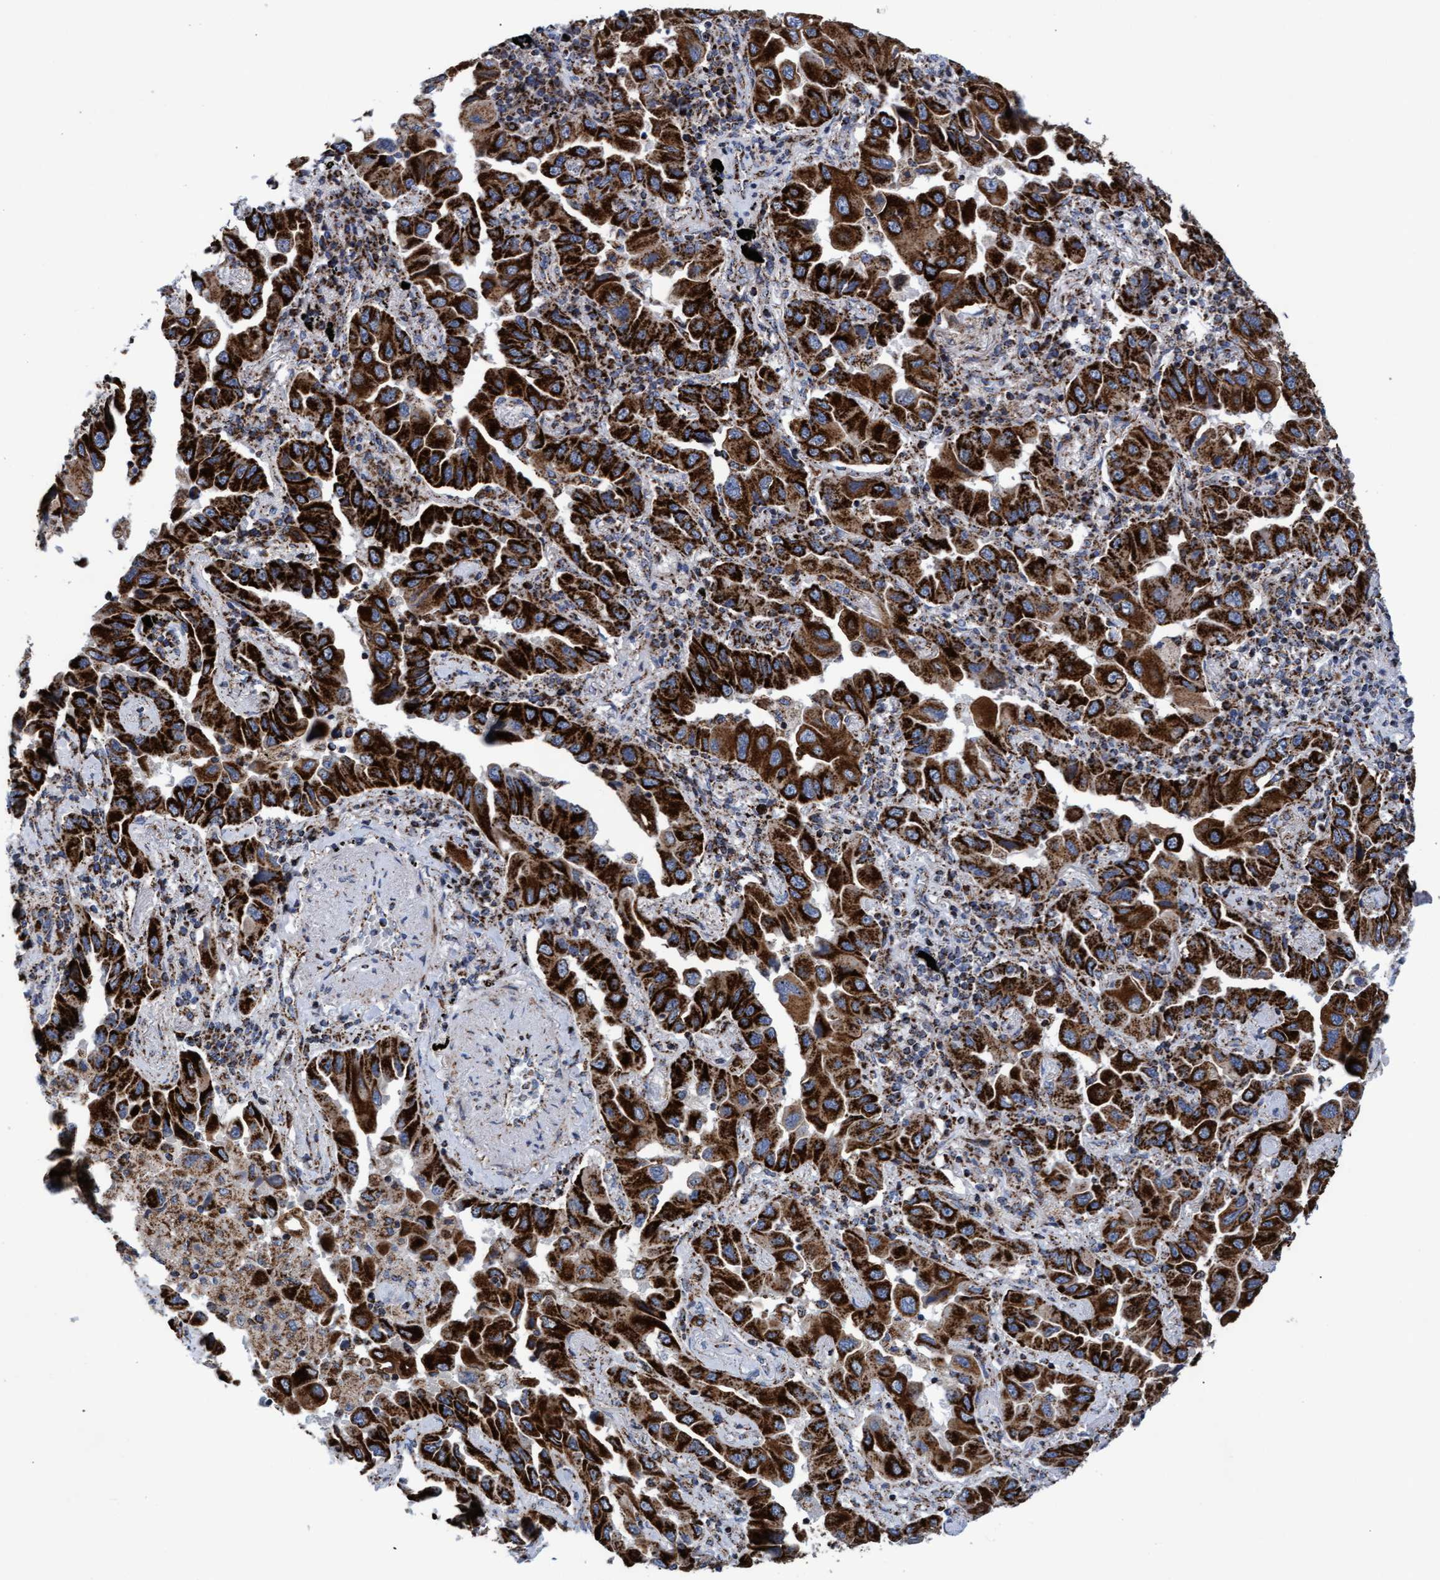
{"staining": {"intensity": "strong", "quantity": ">75%", "location": "cytoplasmic/membranous"}, "tissue": "lung cancer", "cell_type": "Tumor cells", "image_type": "cancer", "snomed": [{"axis": "morphology", "description": "Adenocarcinoma, NOS"}, {"axis": "topography", "description": "Lung"}], "caption": "There is high levels of strong cytoplasmic/membranous staining in tumor cells of lung cancer (adenocarcinoma), as demonstrated by immunohistochemical staining (brown color).", "gene": "MRPL38", "patient": {"sex": "female", "age": 65}}